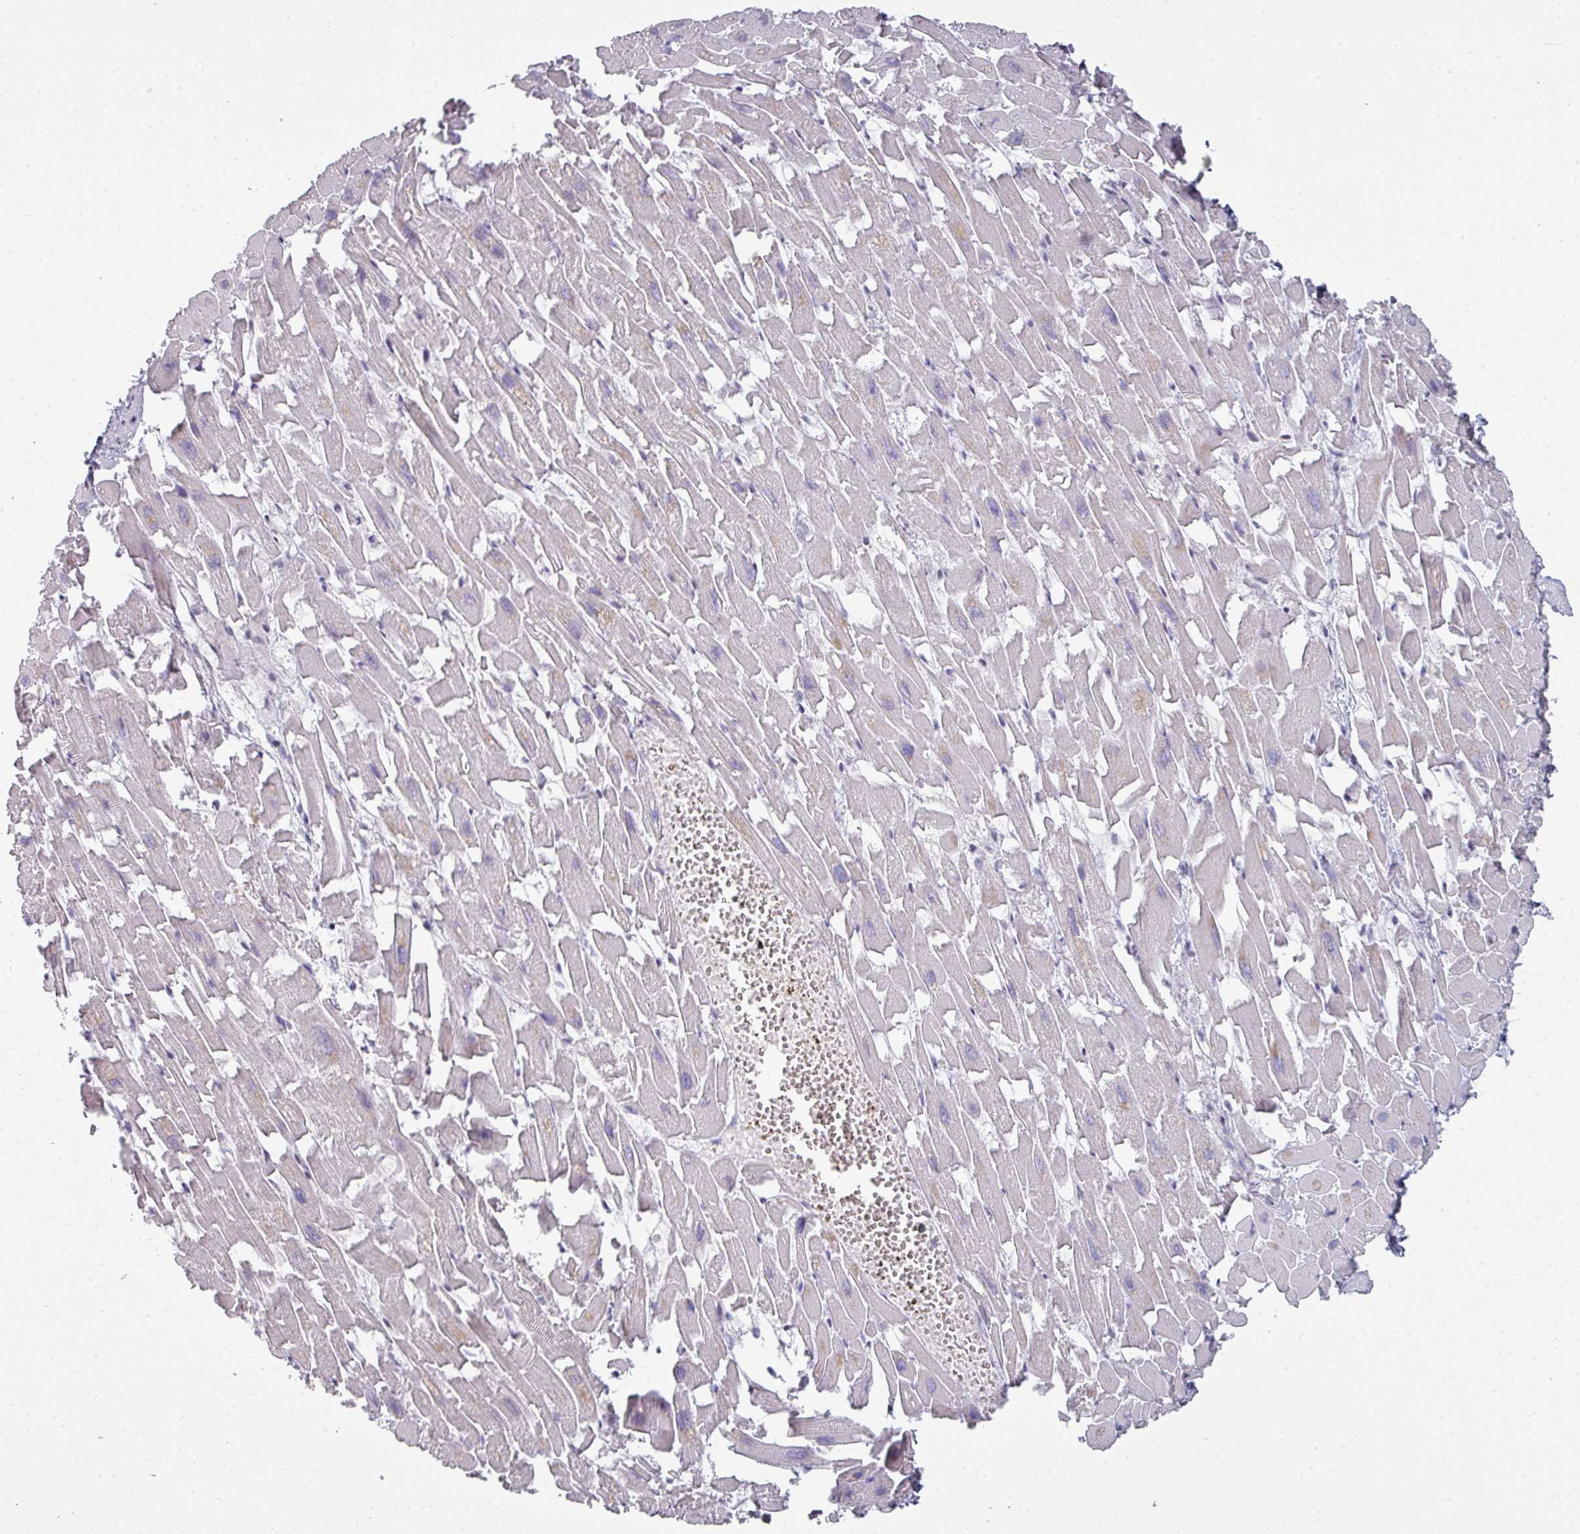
{"staining": {"intensity": "weak", "quantity": "<25%", "location": "cytoplasmic/membranous,nuclear"}, "tissue": "heart muscle", "cell_type": "Cardiomyocytes", "image_type": "normal", "snomed": [{"axis": "morphology", "description": "Normal tissue, NOS"}, {"axis": "topography", "description": "Heart"}], "caption": "This is an IHC micrograph of normal human heart muscle. There is no expression in cardiomyocytes.", "gene": "GTF2H3", "patient": {"sex": "female", "age": 64}}